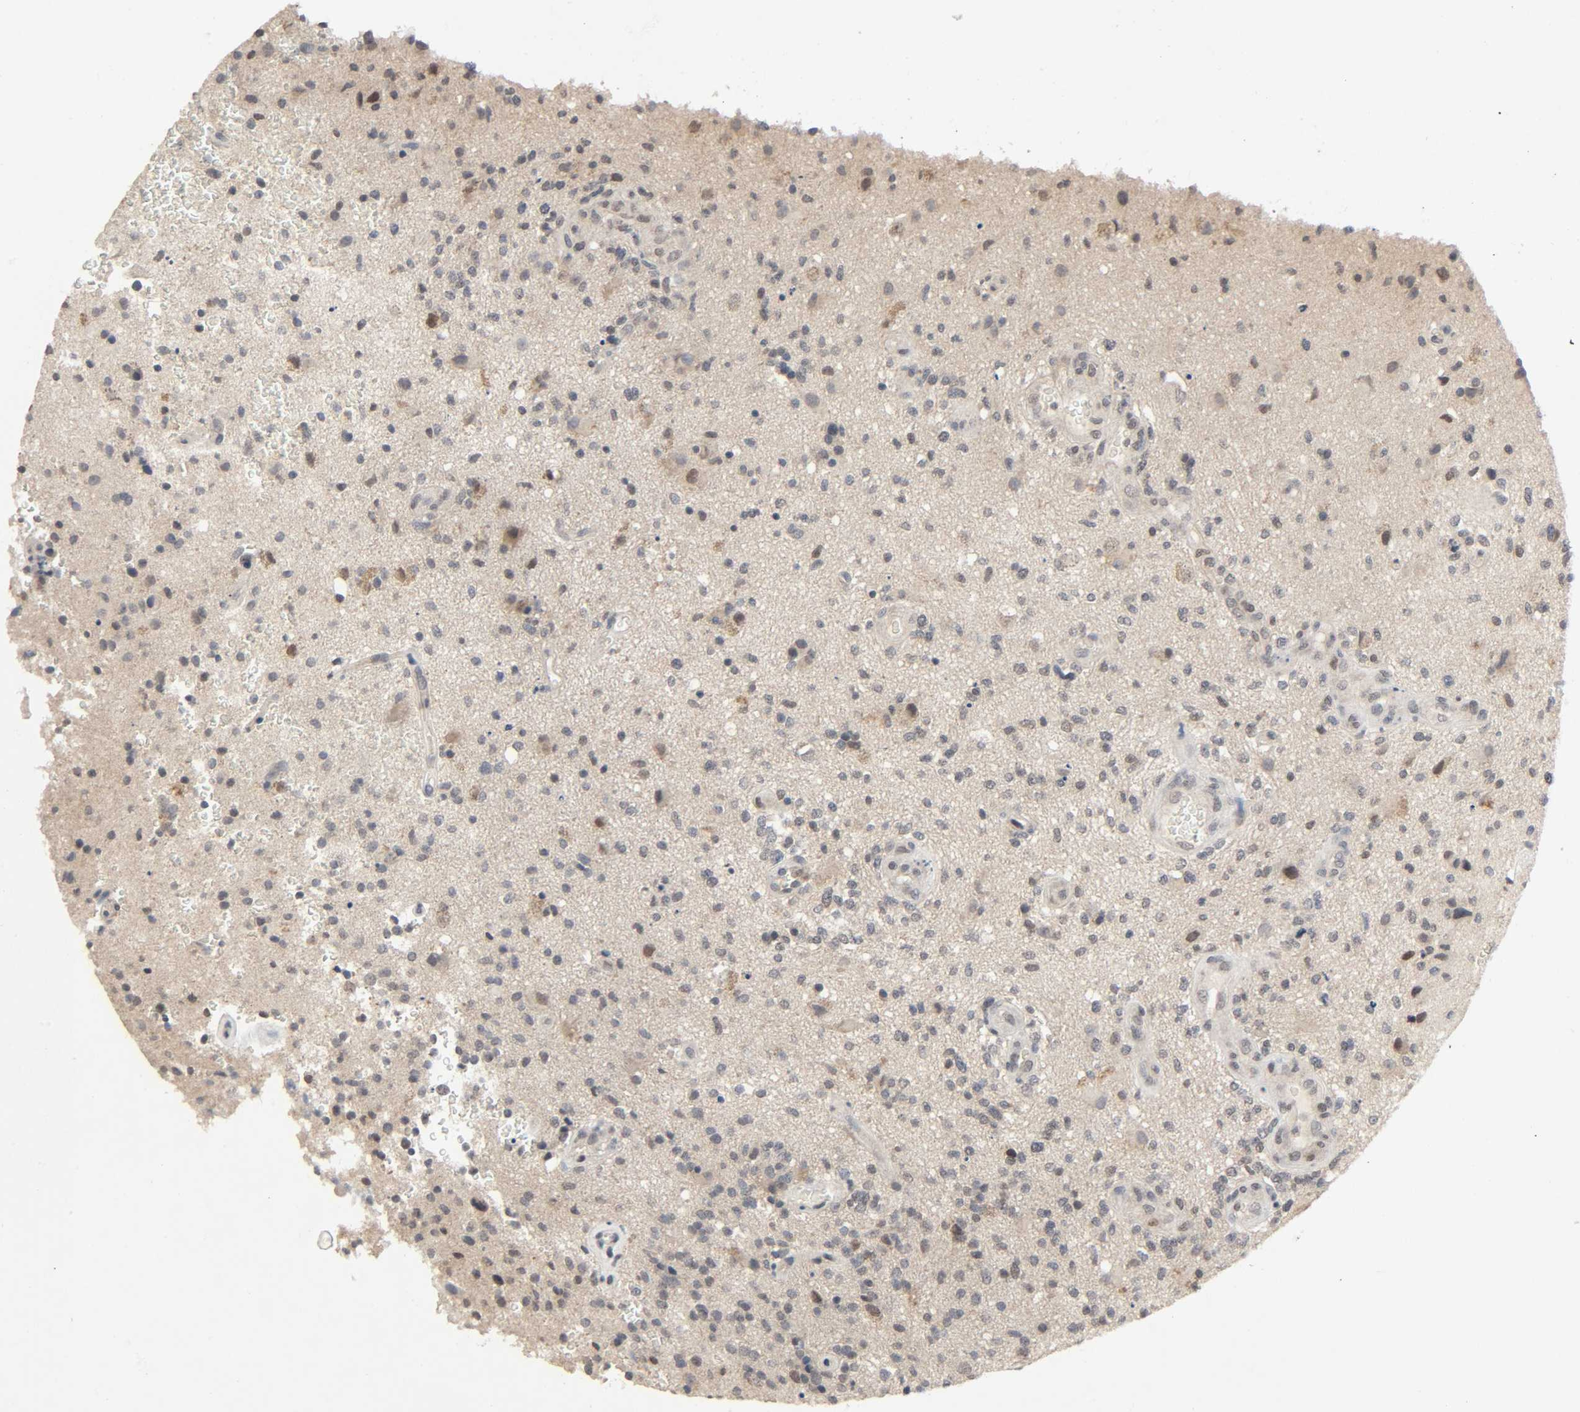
{"staining": {"intensity": "moderate", "quantity": "<25%", "location": "cytoplasmic/membranous,nuclear"}, "tissue": "glioma", "cell_type": "Tumor cells", "image_type": "cancer", "snomed": [{"axis": "morphology", "description": "Normal tissue, NOS"}, {"axis": "morphology", "description": "Glioma, malignant, High grade"}, {"axis": "topography", "description": "Cerebral cortex"}], "caption": "Malignant high-grade glioma tissue reveals moderate cytoplasmic/membranous and nuclear expression in about <25% of tumor cells", "gene": "MAPKAPK5", "patient": {"sex": "male", "age": 75}}